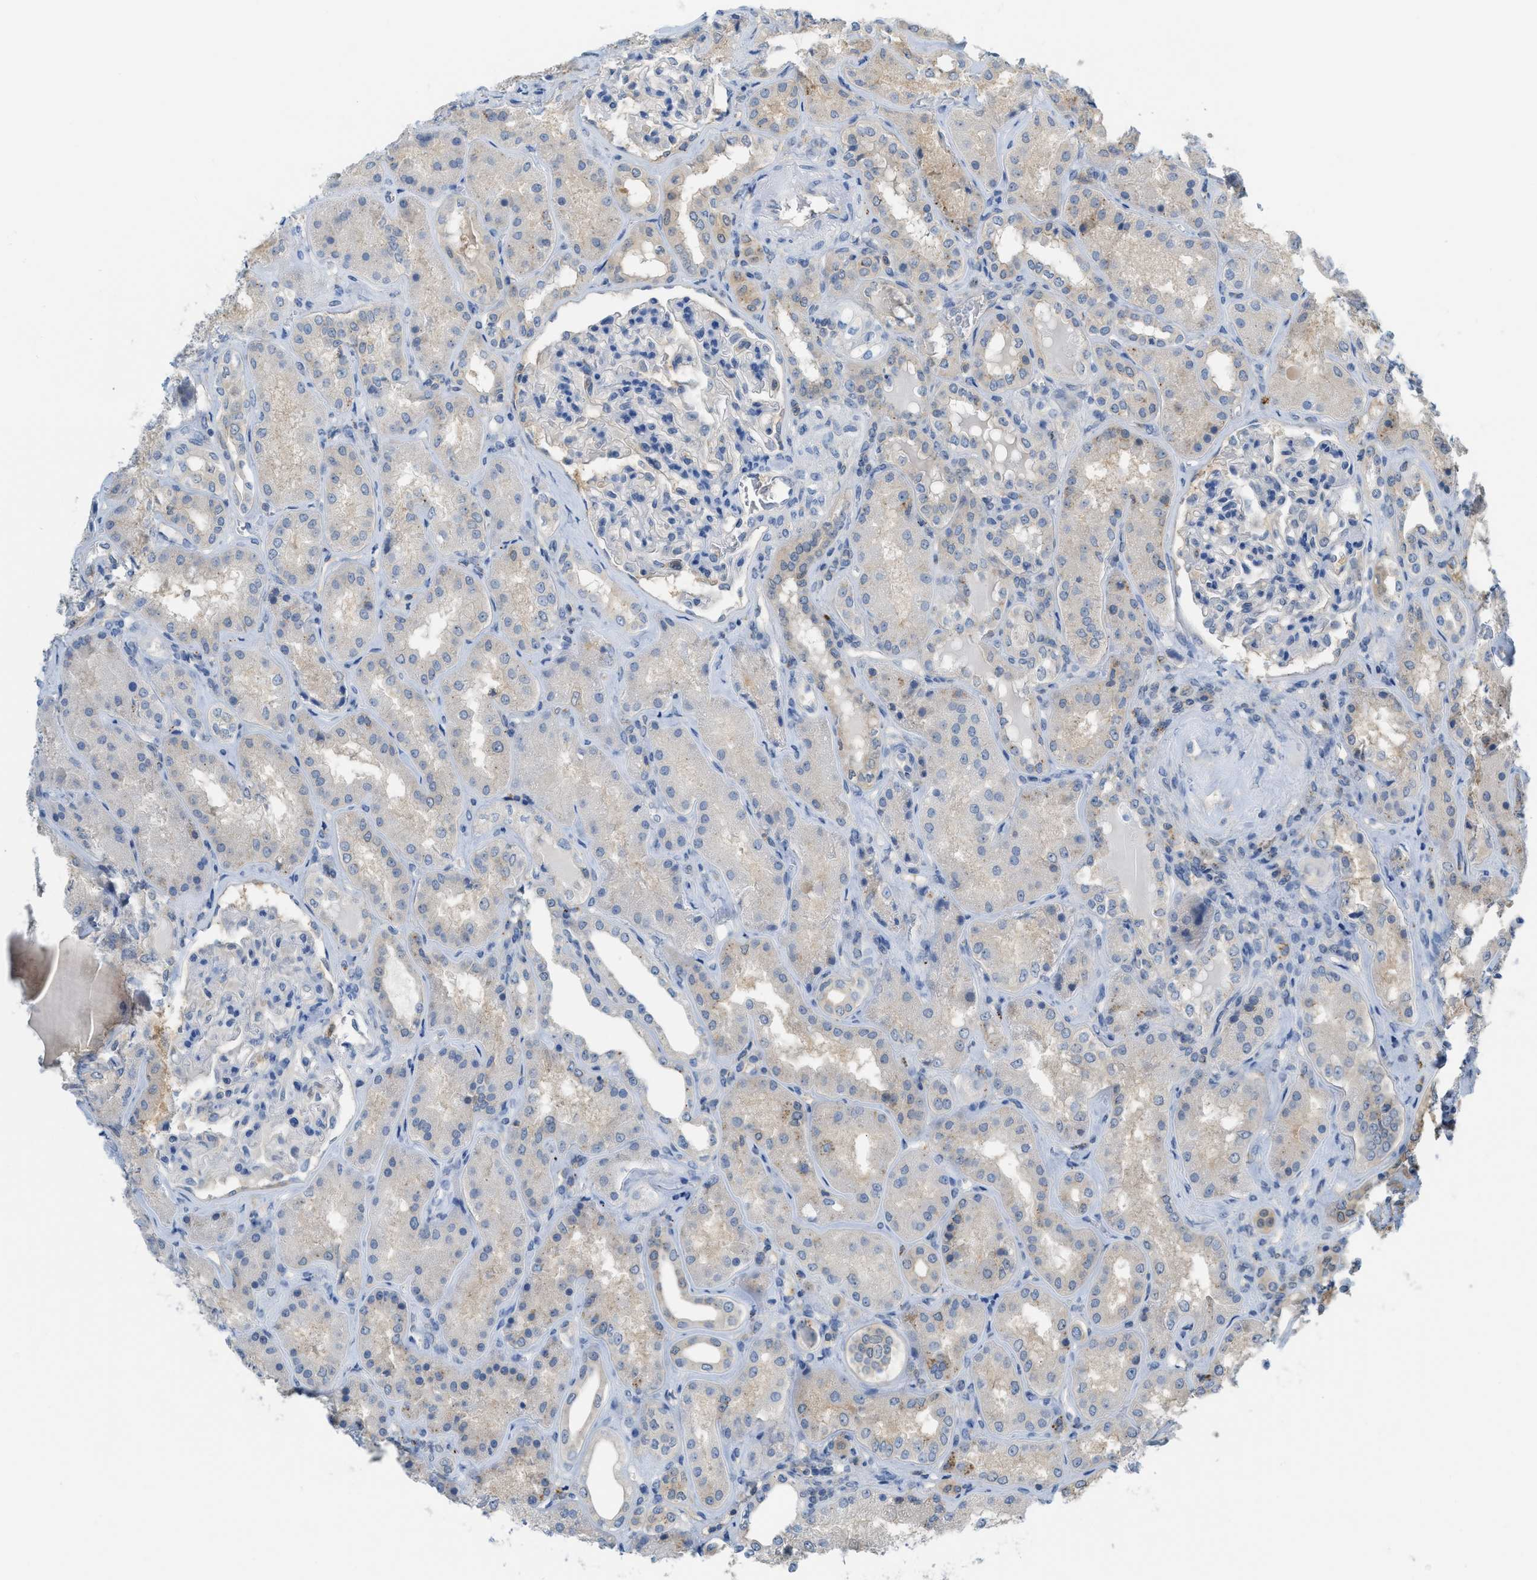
{"staining": {"intensity": "negative", "quantity": "none", "location": "none"}, "tissue": "kidney", "cell_type": "Cells in glomeruli", "image_type": "normal", "snomed": [{"axis": "morphology", "description": "Normal tissue, NOS"}, {"axis": "topography", "description": "Kidney"}], "caption": "IHC of benign human kidney demonstrates no expression in cells in glomeruli.", "gene": "CSTB", "patient": {"sex": "female", "age": 56}}